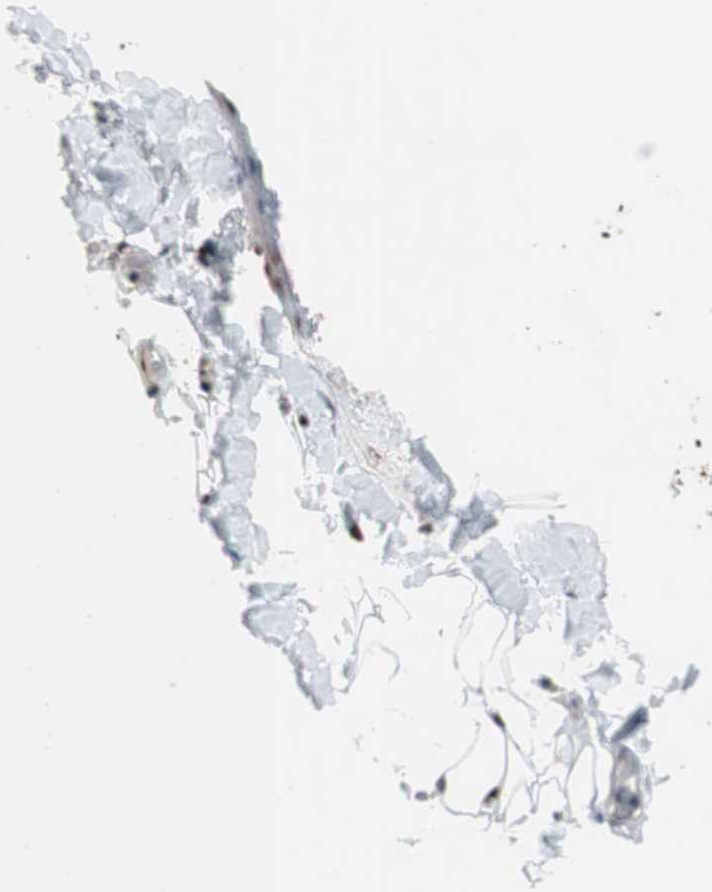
{"staining": {"intensity": "moderate", "quantity": ">75%", "location": "nuclear"}, "tissue": "adipose tissue", "cell_type": "Adipocytes", "image_type": "normal", "snomed": [{"axis": "morphology", "description": "Normal tissue, NOS"}, {"axis": "topography", "description": "Peripheral nerve tissue"}], "caption": "Immunohistochemistry of benign adipose tissue demonstrates medium levels of moderate nuclear positivity in about >75% of adipocytes.", "gene": "PML", "patient": {"sex": "male", "age": 70}}